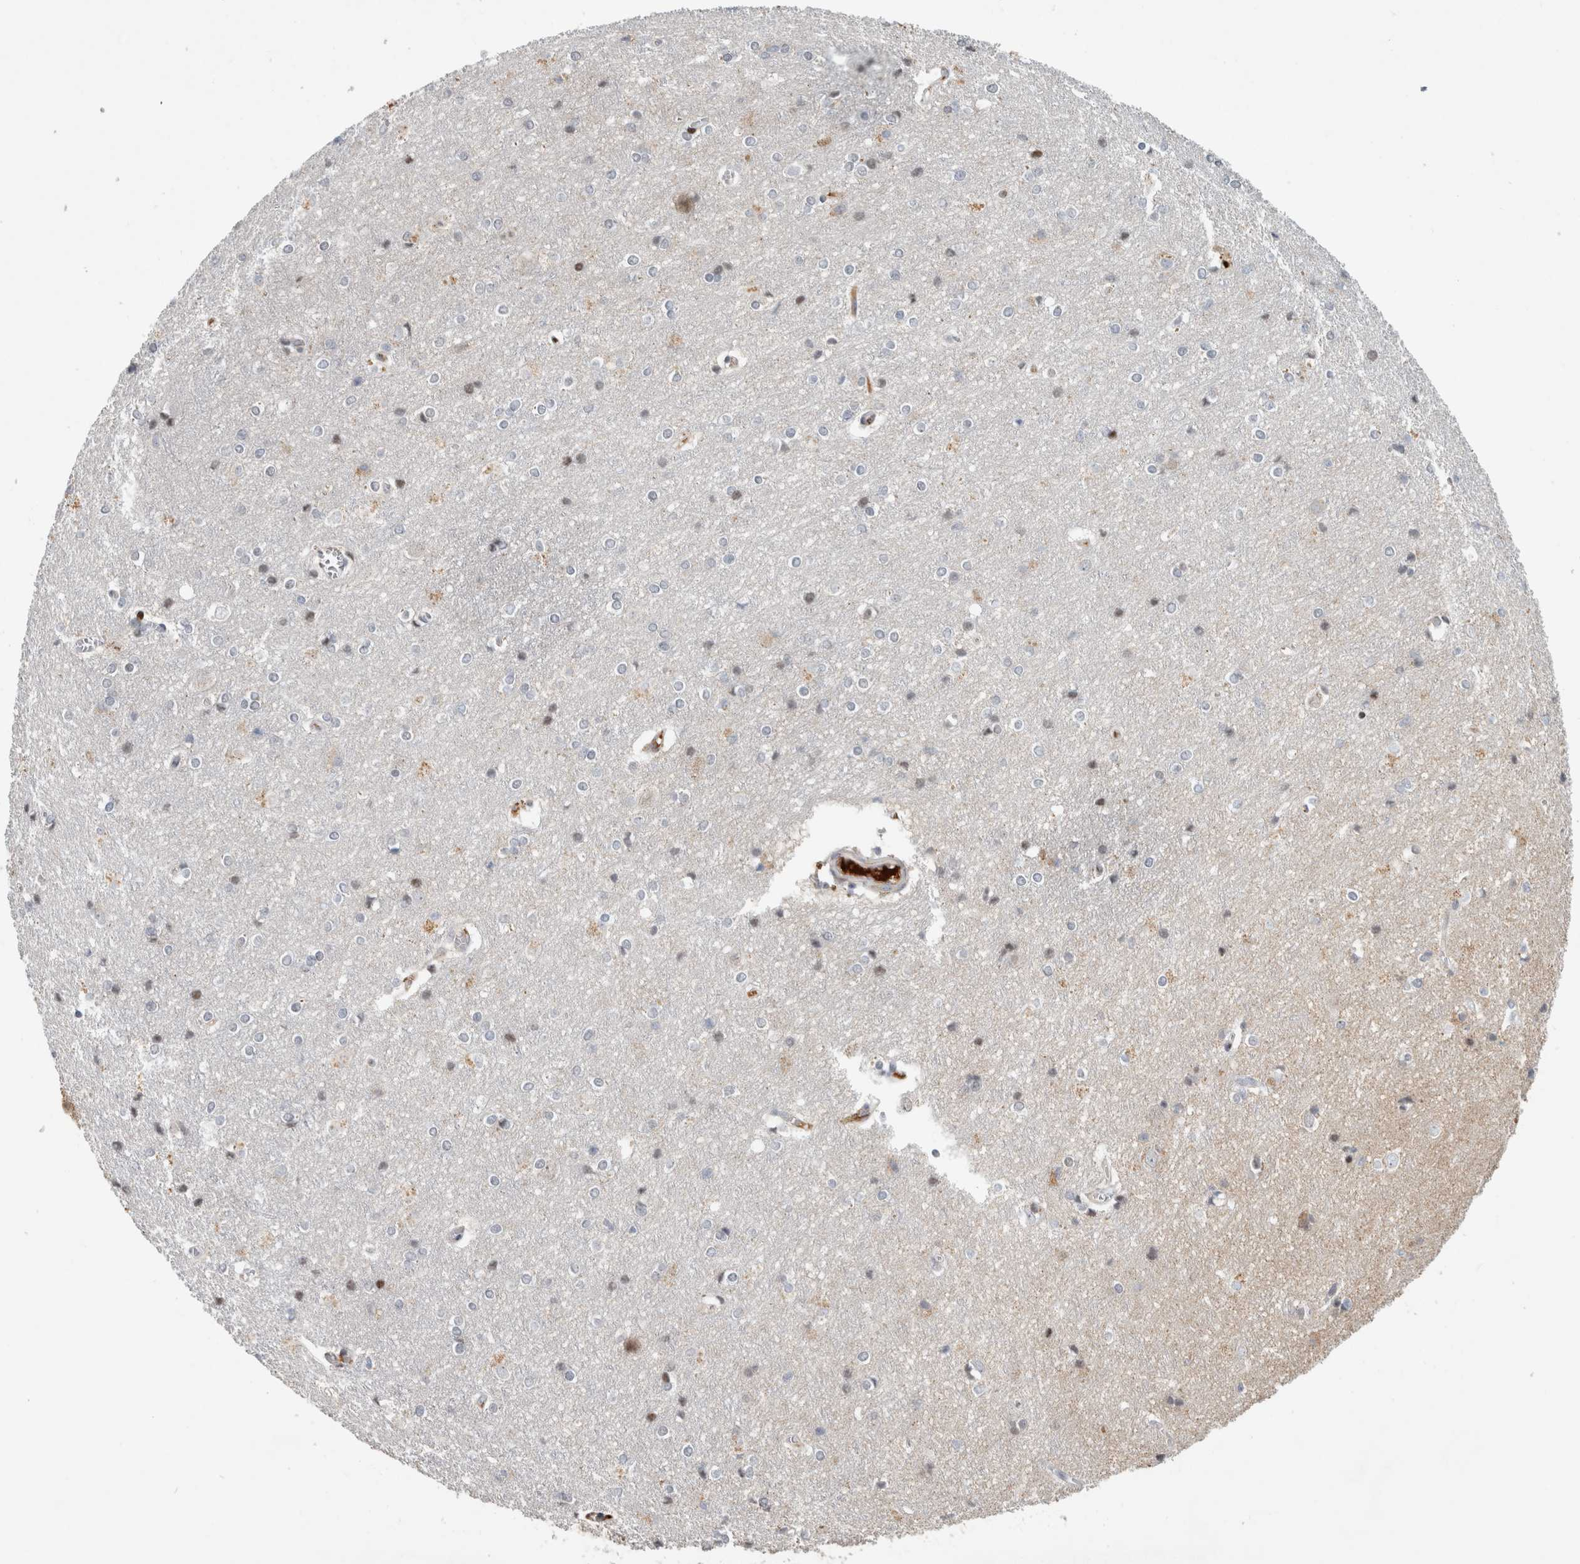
{"staining": {"intensity": "negative", "quantity": "none", "location": "none"}, "tissue": "cerebral cortex", "cell_type": "Endothelial cells", "image_type": "normal", "snomed": [{"axis": "morphology", "description": "Normal tissue, NOS"}, {"axis": "topography", "description": "Cerebral cortex"}], "caption": "Immunohistochemistry histopathology image of benign human cerebral cortex stained for a protein (brown), which exhibits no expression in endothelial cells.", "gene": "RBM48", "patient": {"sex": "male", "age": 54}}